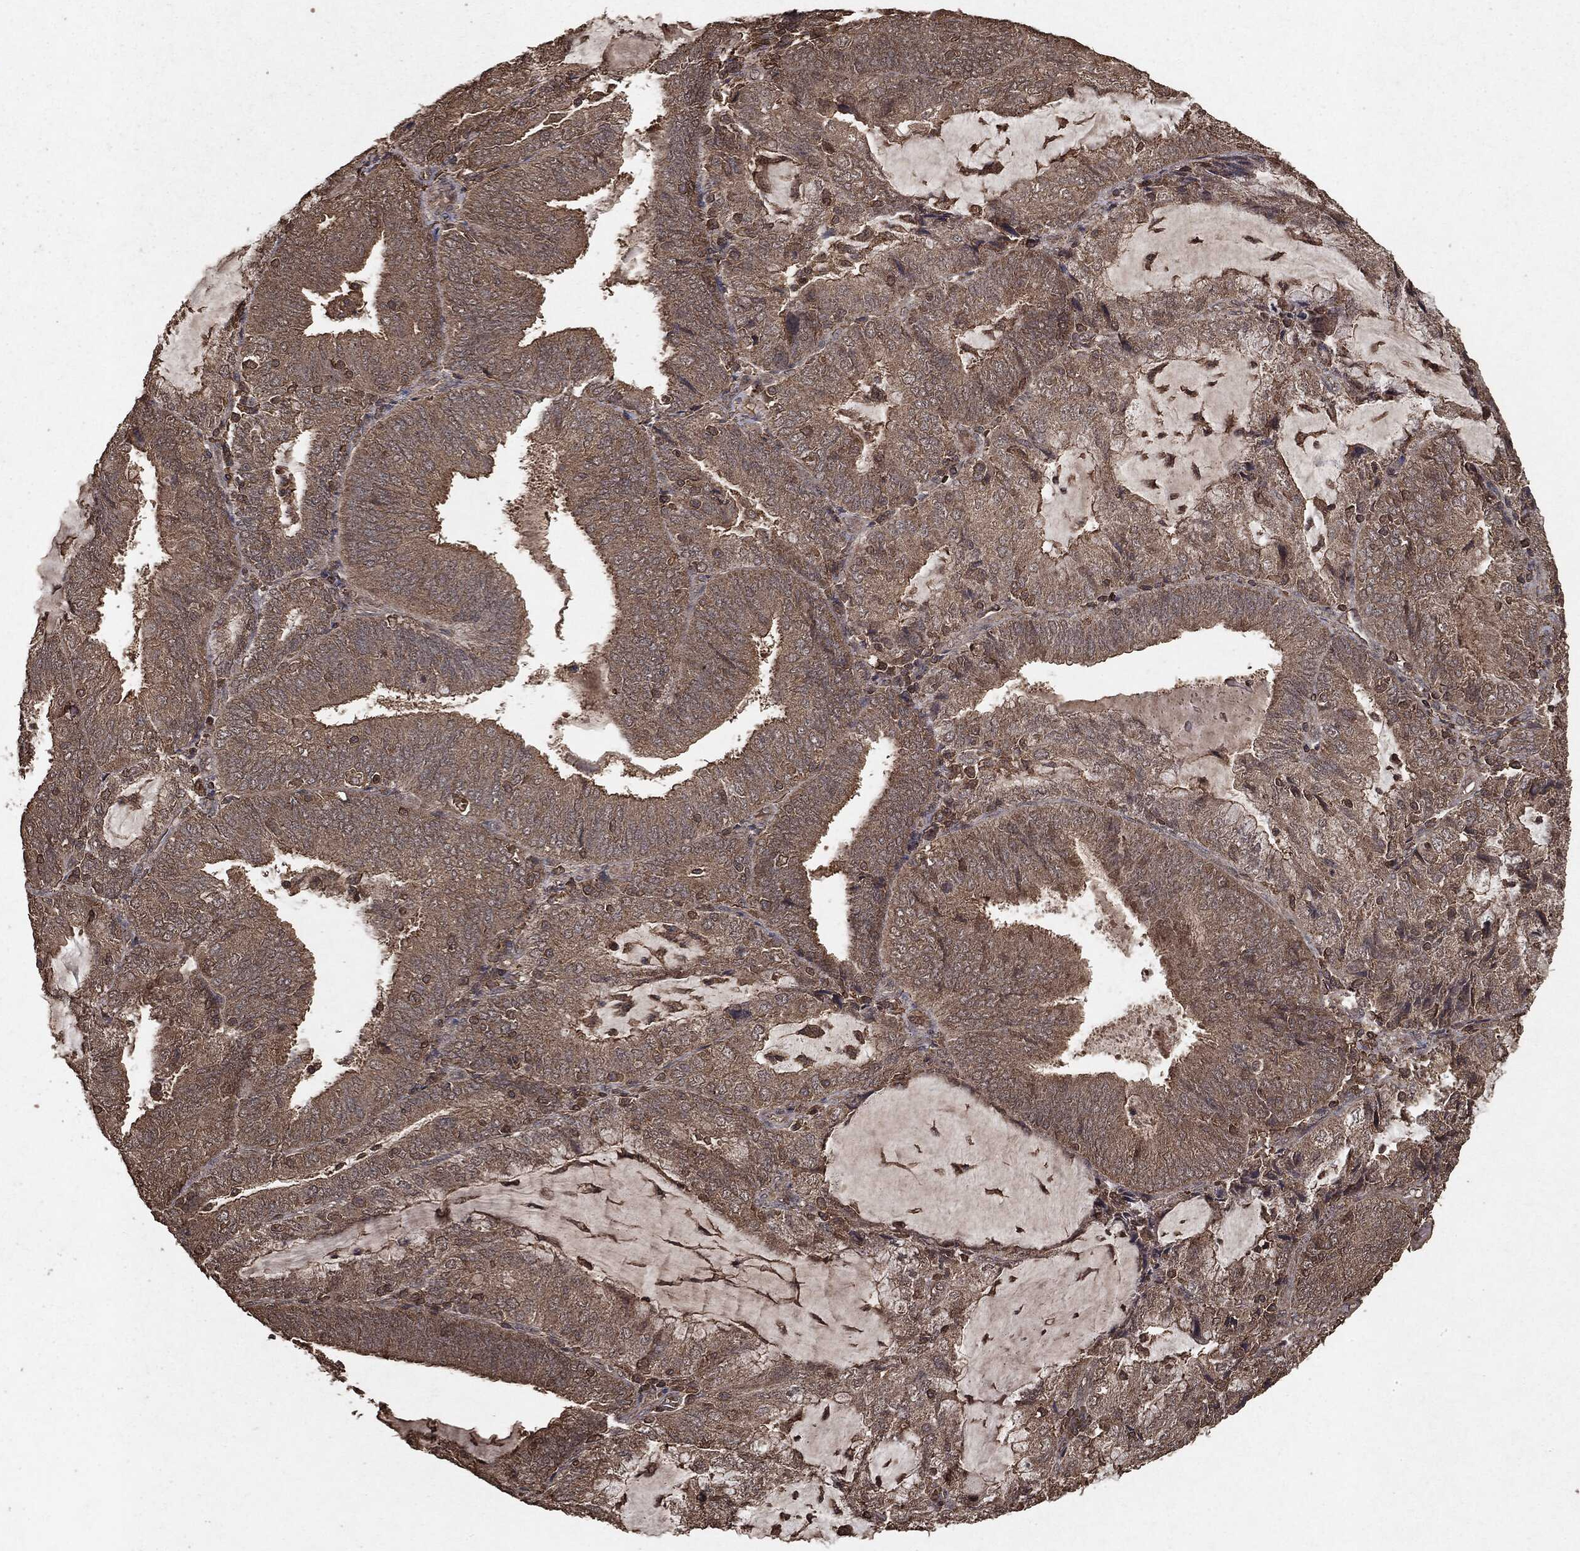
{"staining": {"intensity": "weak", "quantity": ">75%", "location": "cytoplasmic/membranous"}, "tissue": "endometrial cancer", "cell_type": "Tumor cells", "image_type": "cancer", "snomed": [{"axis": "morphology", "description": "Adenocarcinoma, NOS"}, {"axis": "topography", "description": "Endometrium"}], "caption": "A brown stain shows weak cytoplasmic/membranous staining of a protein in endometrial adenocarcinoma tumor cells.", "gene": "NME1", "patient": {"sex": "female", "age": 81}}